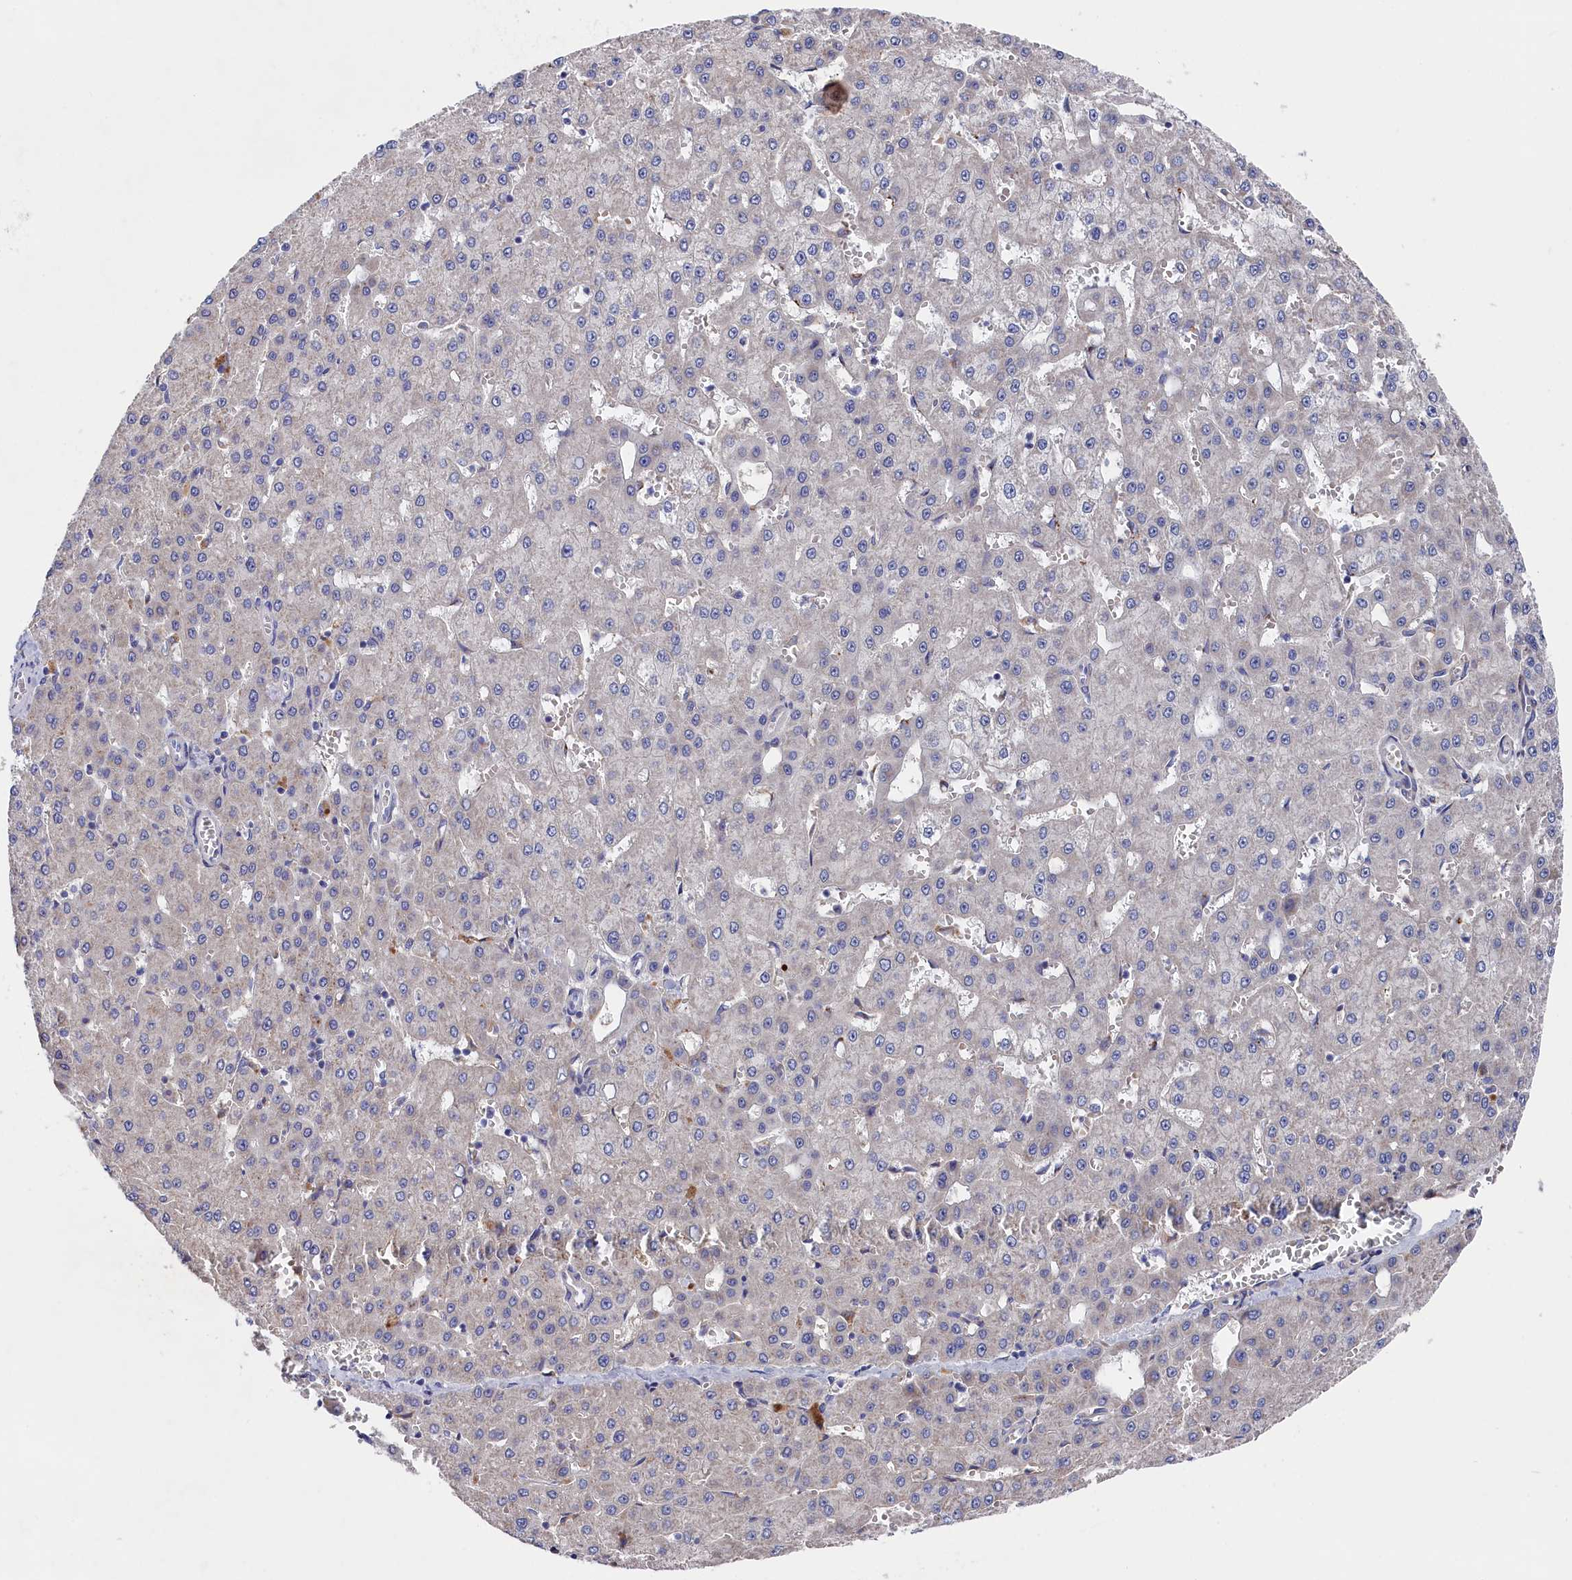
{"staining": {"intensity": "negative", "quantity": "none", "location": "none"}, "tissue": "liver cancer", "cell_type": "Tumor cells", "image_type": "cancer", "snomed": [{"axis": "morphology", "description": "Carcinoma, Hepatocellular, NOS"}, {"axis": "topography", "description": "Liver"}], "caption": "This is an immunohistochemistry (IHC) histopathology image of liver cancer (hepatocellular carcinoma). There is no positivity in tumor cells.", "gene": "GPR108", "patient": {"sex": "male", "age": 47}}